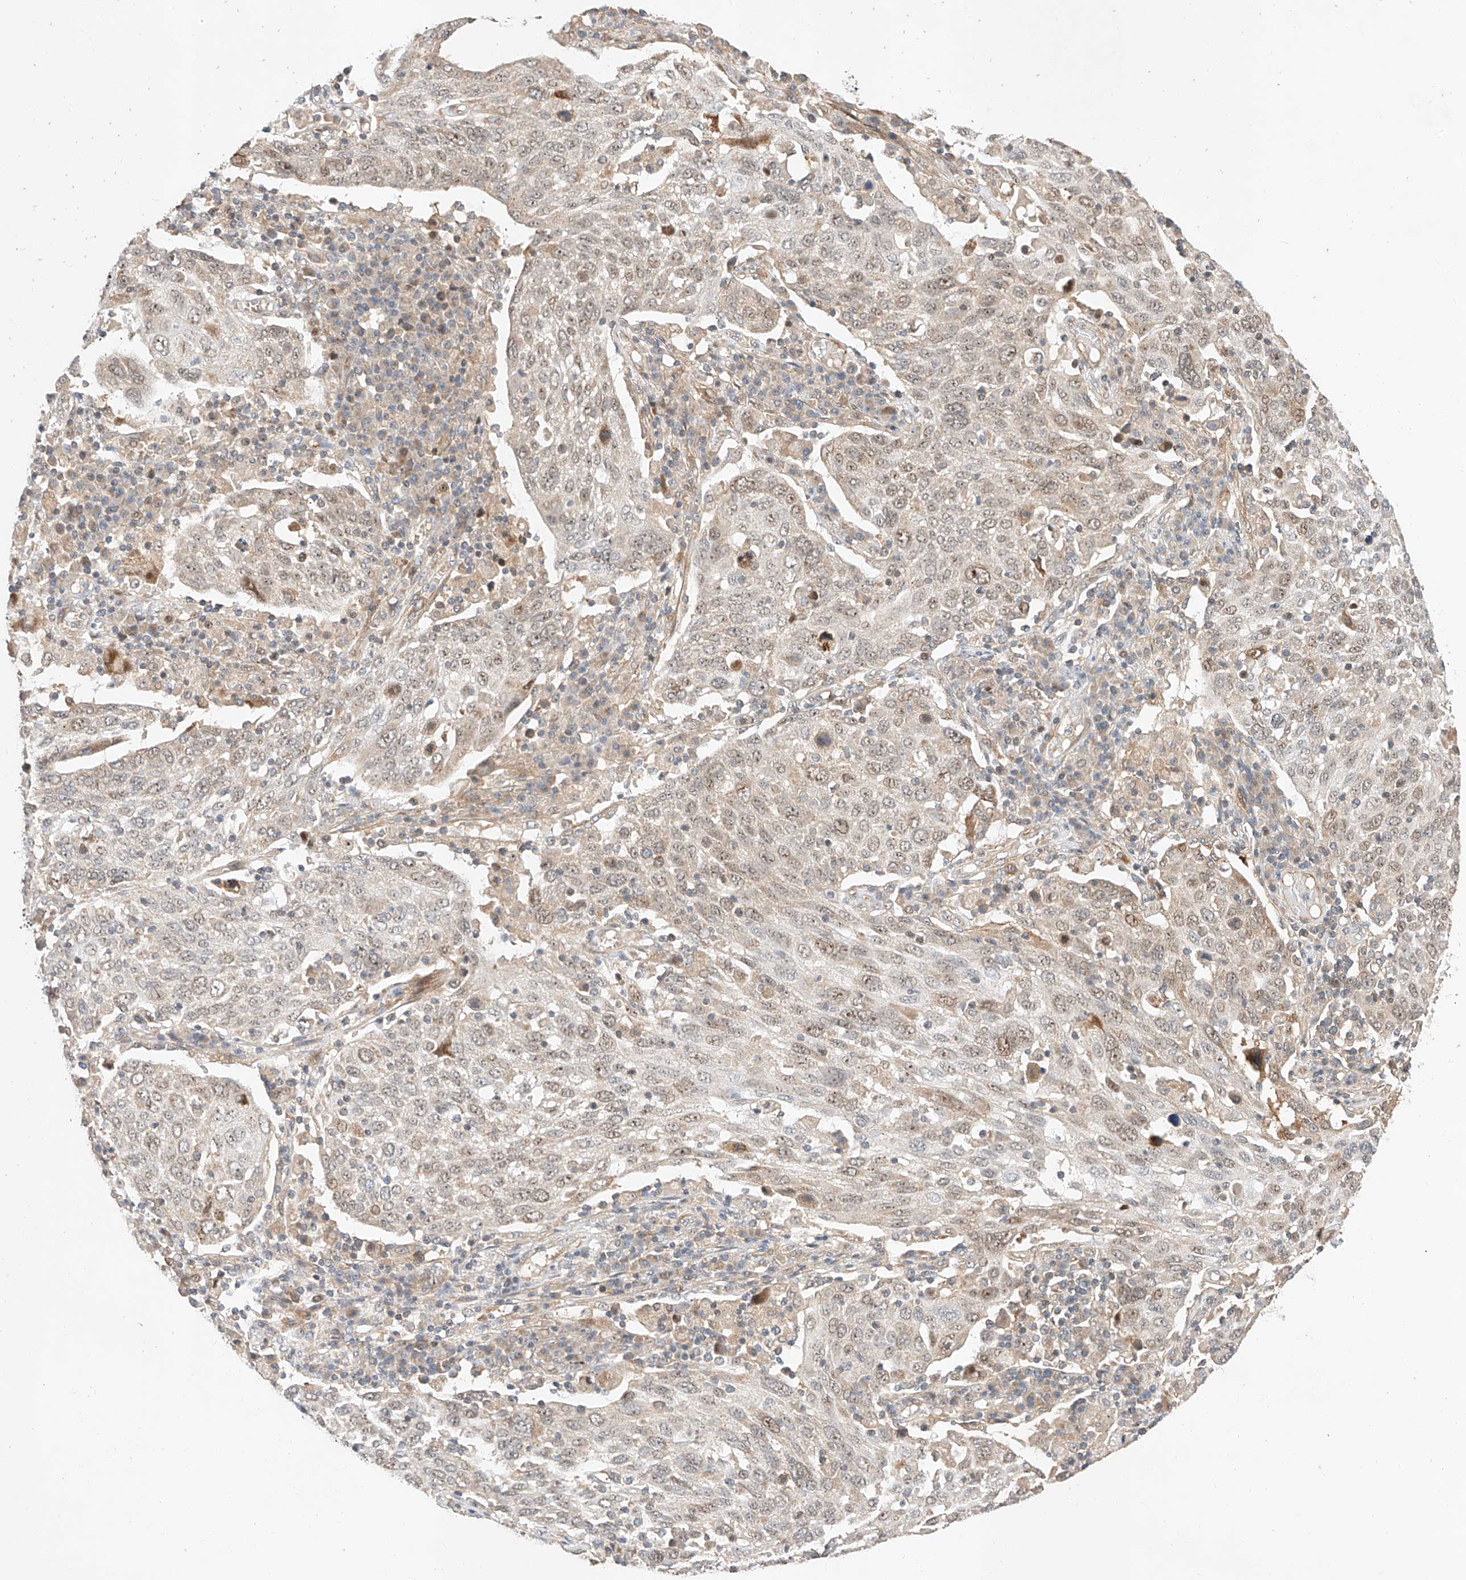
{"staining": {"intensity": "weak", "quantity": "25%-75%", "location": "nuclear"}, "tissue": "lung cancer", "cell_type": "Tumor cells", "image_type": "cancer", "snomed": [{"axis": "morphology", "description": "Squamous cell carcinoma, NOS"}, {"axis": "topography", "description": "Lung"}], "caption": "An image of human squamous cell carcinoma (lung) stained for a protein displays weak nuclear brown staining in tumor cells.", "gene": "RAB23", "patient": {"sex": "male", "age": 65}}